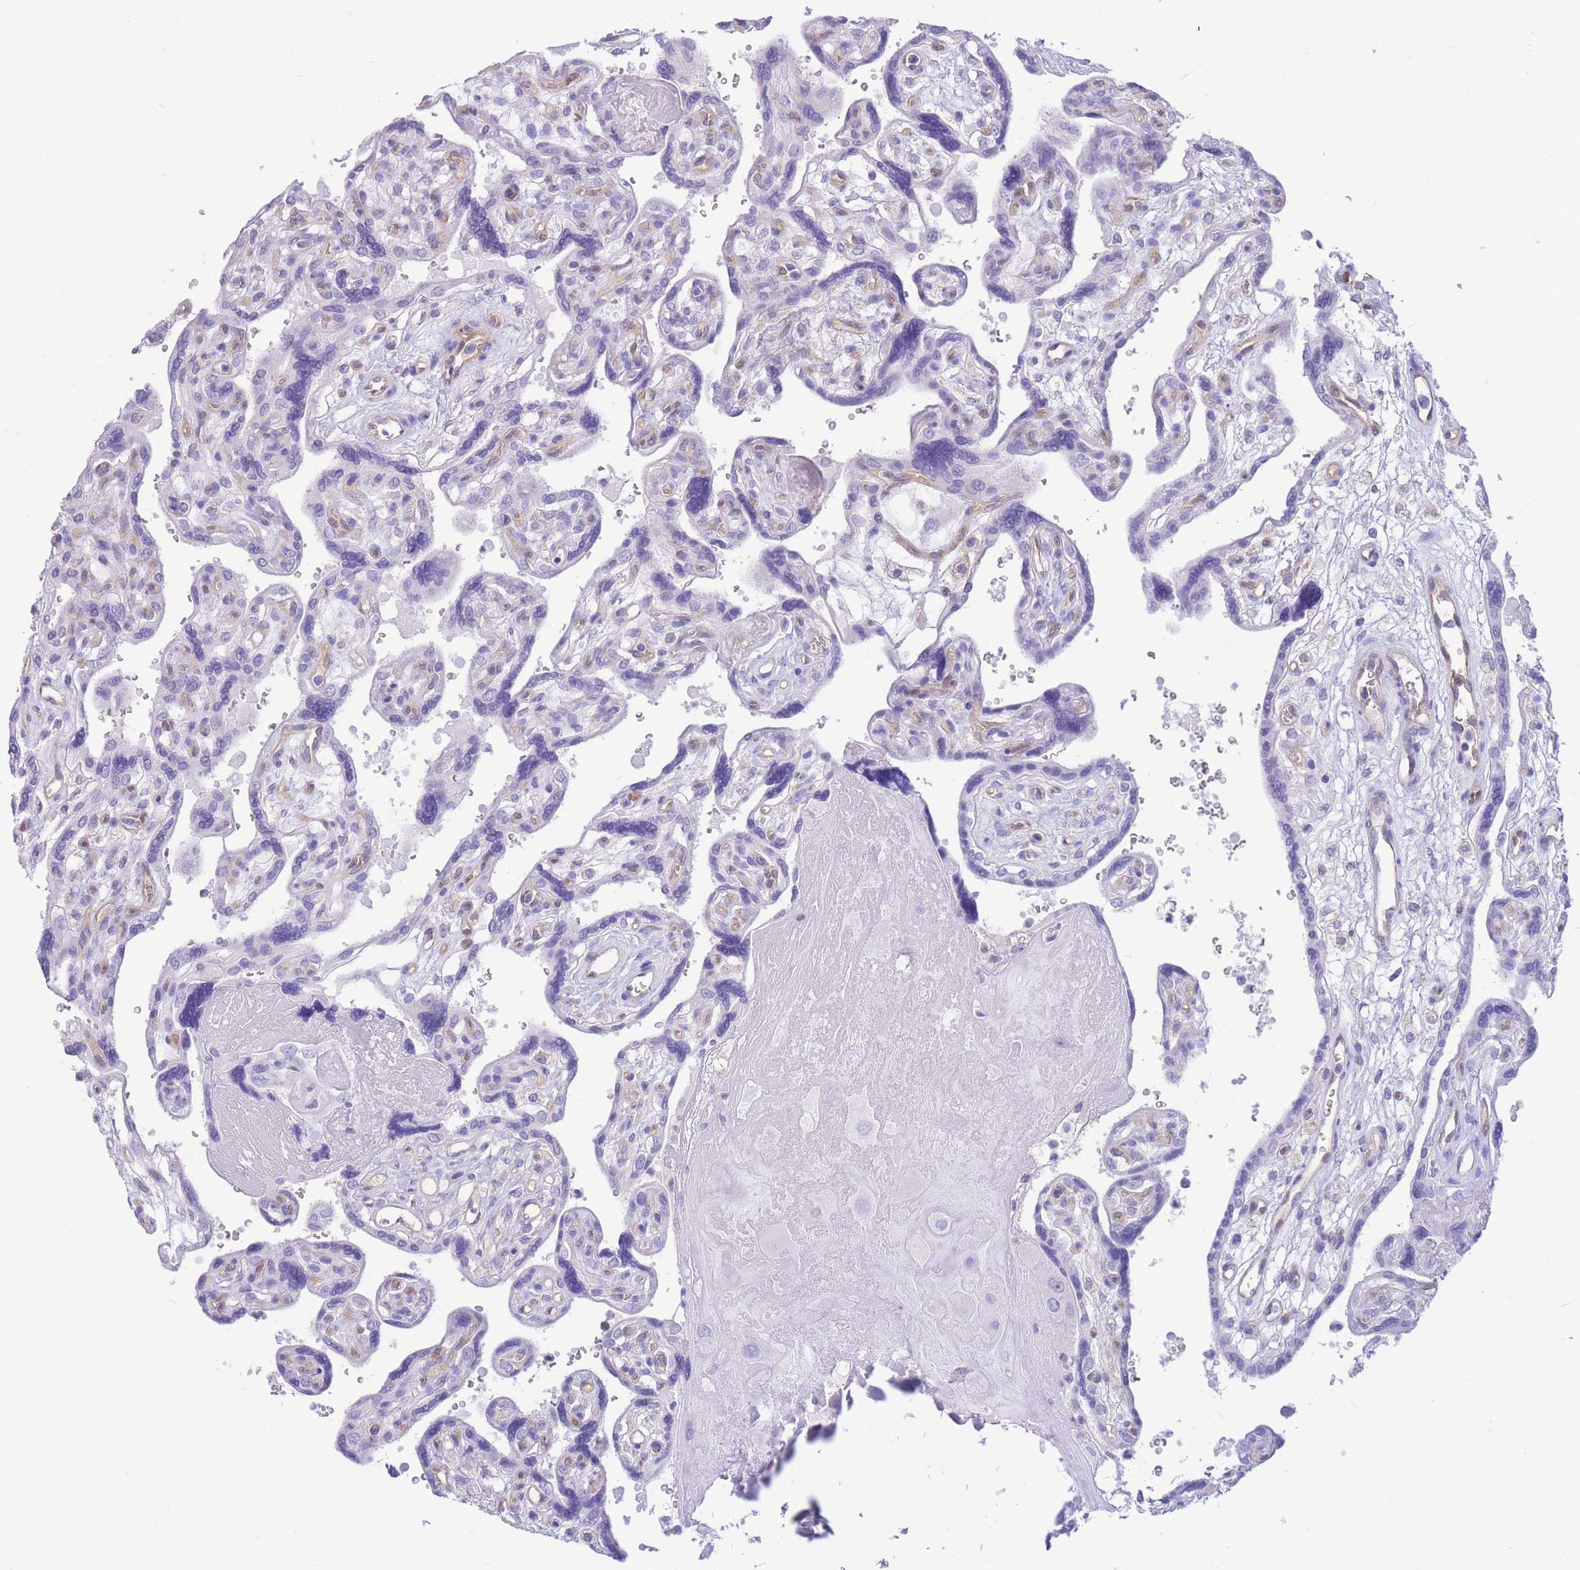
{"staining": {"intensity": "negative", "quantity": "none", "location": "none"}, "tissue": "placenta", "cell_type": "Trophoblastic cells", "image_type": "normal", "snomed": [{"axis": "morphology", "description": "Normal tissue, NOS"}, {"axis": "topography", "description": "Placenta"}], "caption": "DAB (3,3'-diaminobenzidine) immunohistochemical staining of benign human placenta reveals no significant expression in trophoblastic cells. (Brightfield microscopy of DAB (3,3'-diaminobenzidine) immunohistochemistry (IHC) at high magnification).", "gene": "SULT1A1", "patient": {"sex": "female", "age": 39}}